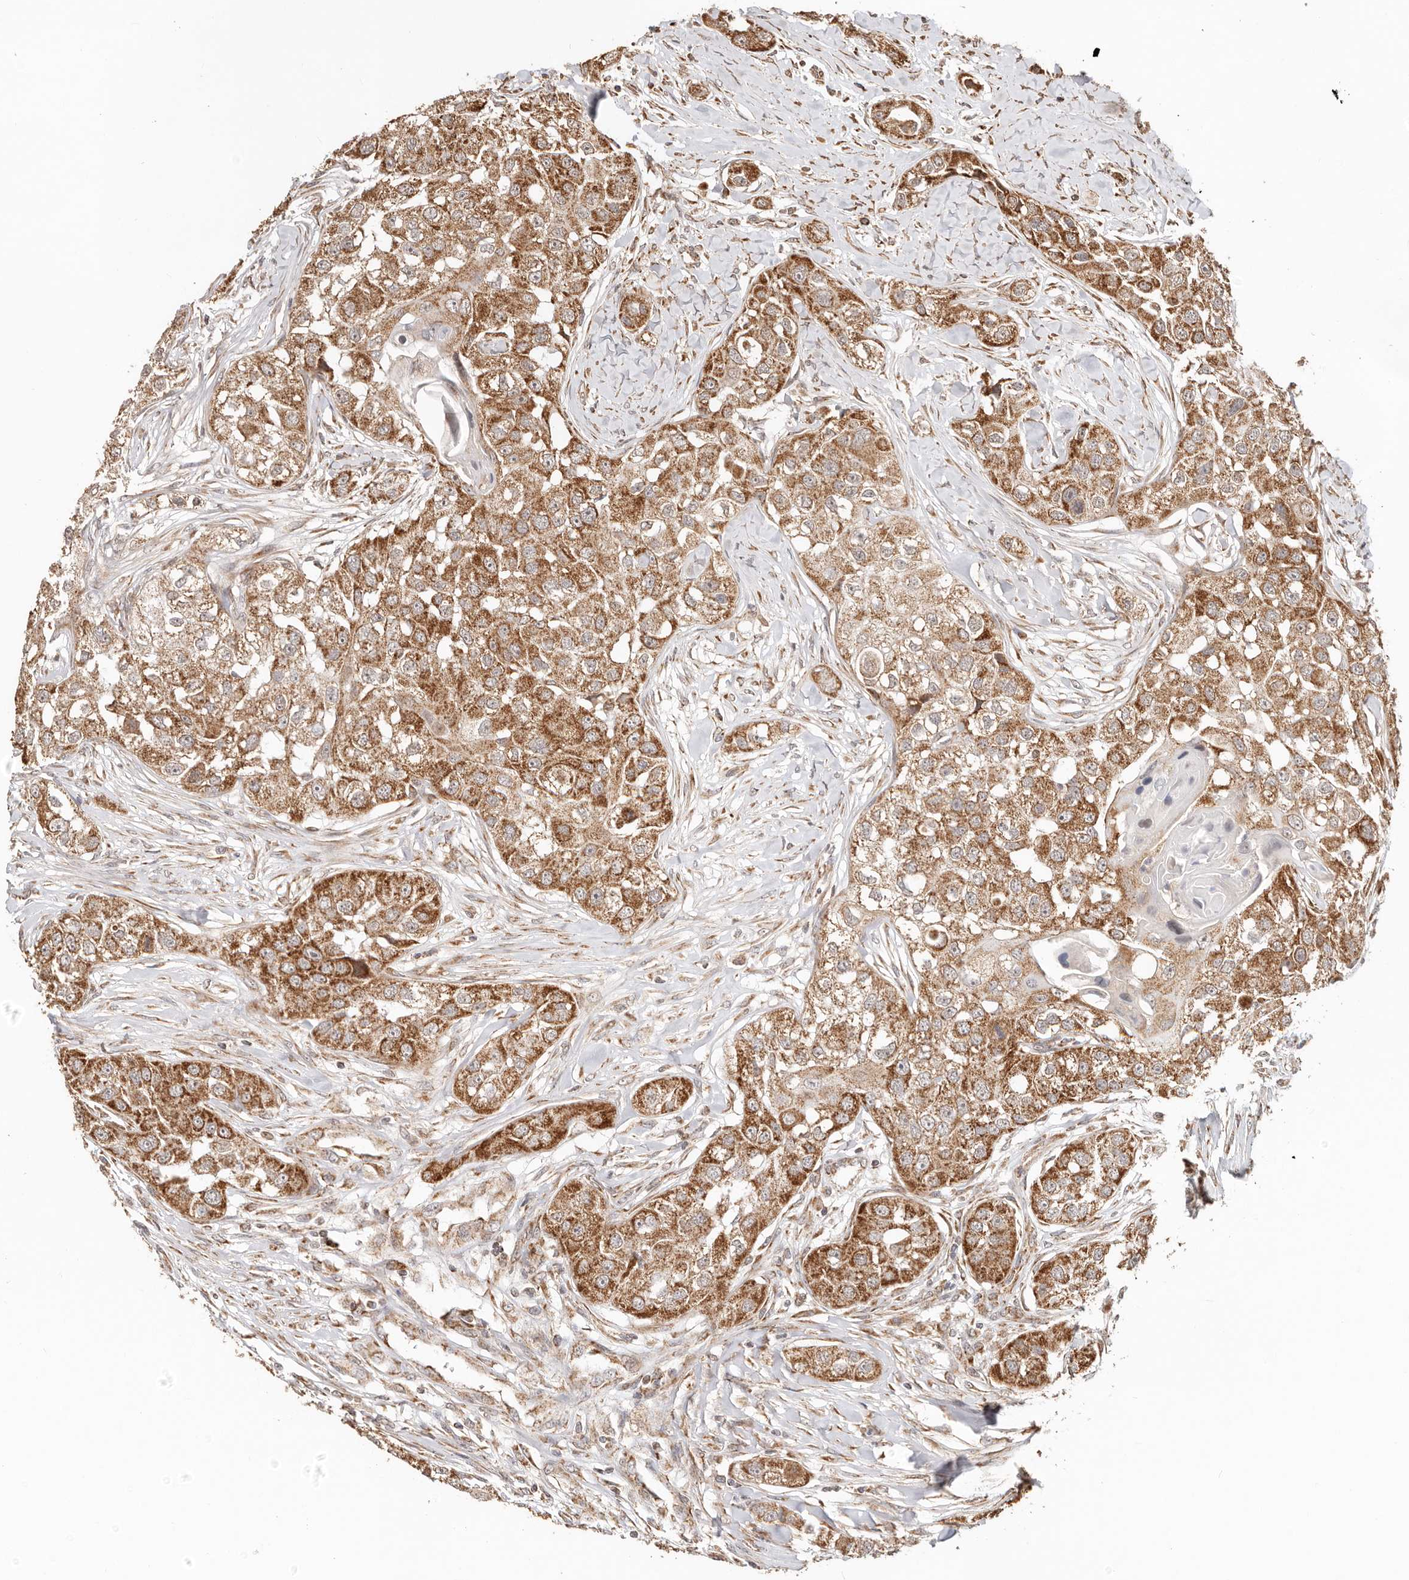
{"staining": {"intensity": "strong", "quantity": ">75%", "location": "cytoplasmic/membranous"}, "tissue": "head and neck cancer", "cell_type": "Tumor cells", "image_type": "cancer", "snomed": [{"axis": "morphology", "description": "Normal tissue, NOS"}, {"axis": "morphology", "description": "Squamous cell carcinoma, NOS"}, {"axis": "topography", "description": "Skeletal muscle"}, {"axis": "topography", "description": "Head-Neck"}], "caption": "The image reveals a brown stain indicating the presence of a protein in the cytoplasmic/membranous of tumor cells in head and neck cancer. The protein of interest is shown in brown color, while the nuclei are stained blue.", "gene": "NDUFB11", "patient": {"sex": "male", "age": 51}}